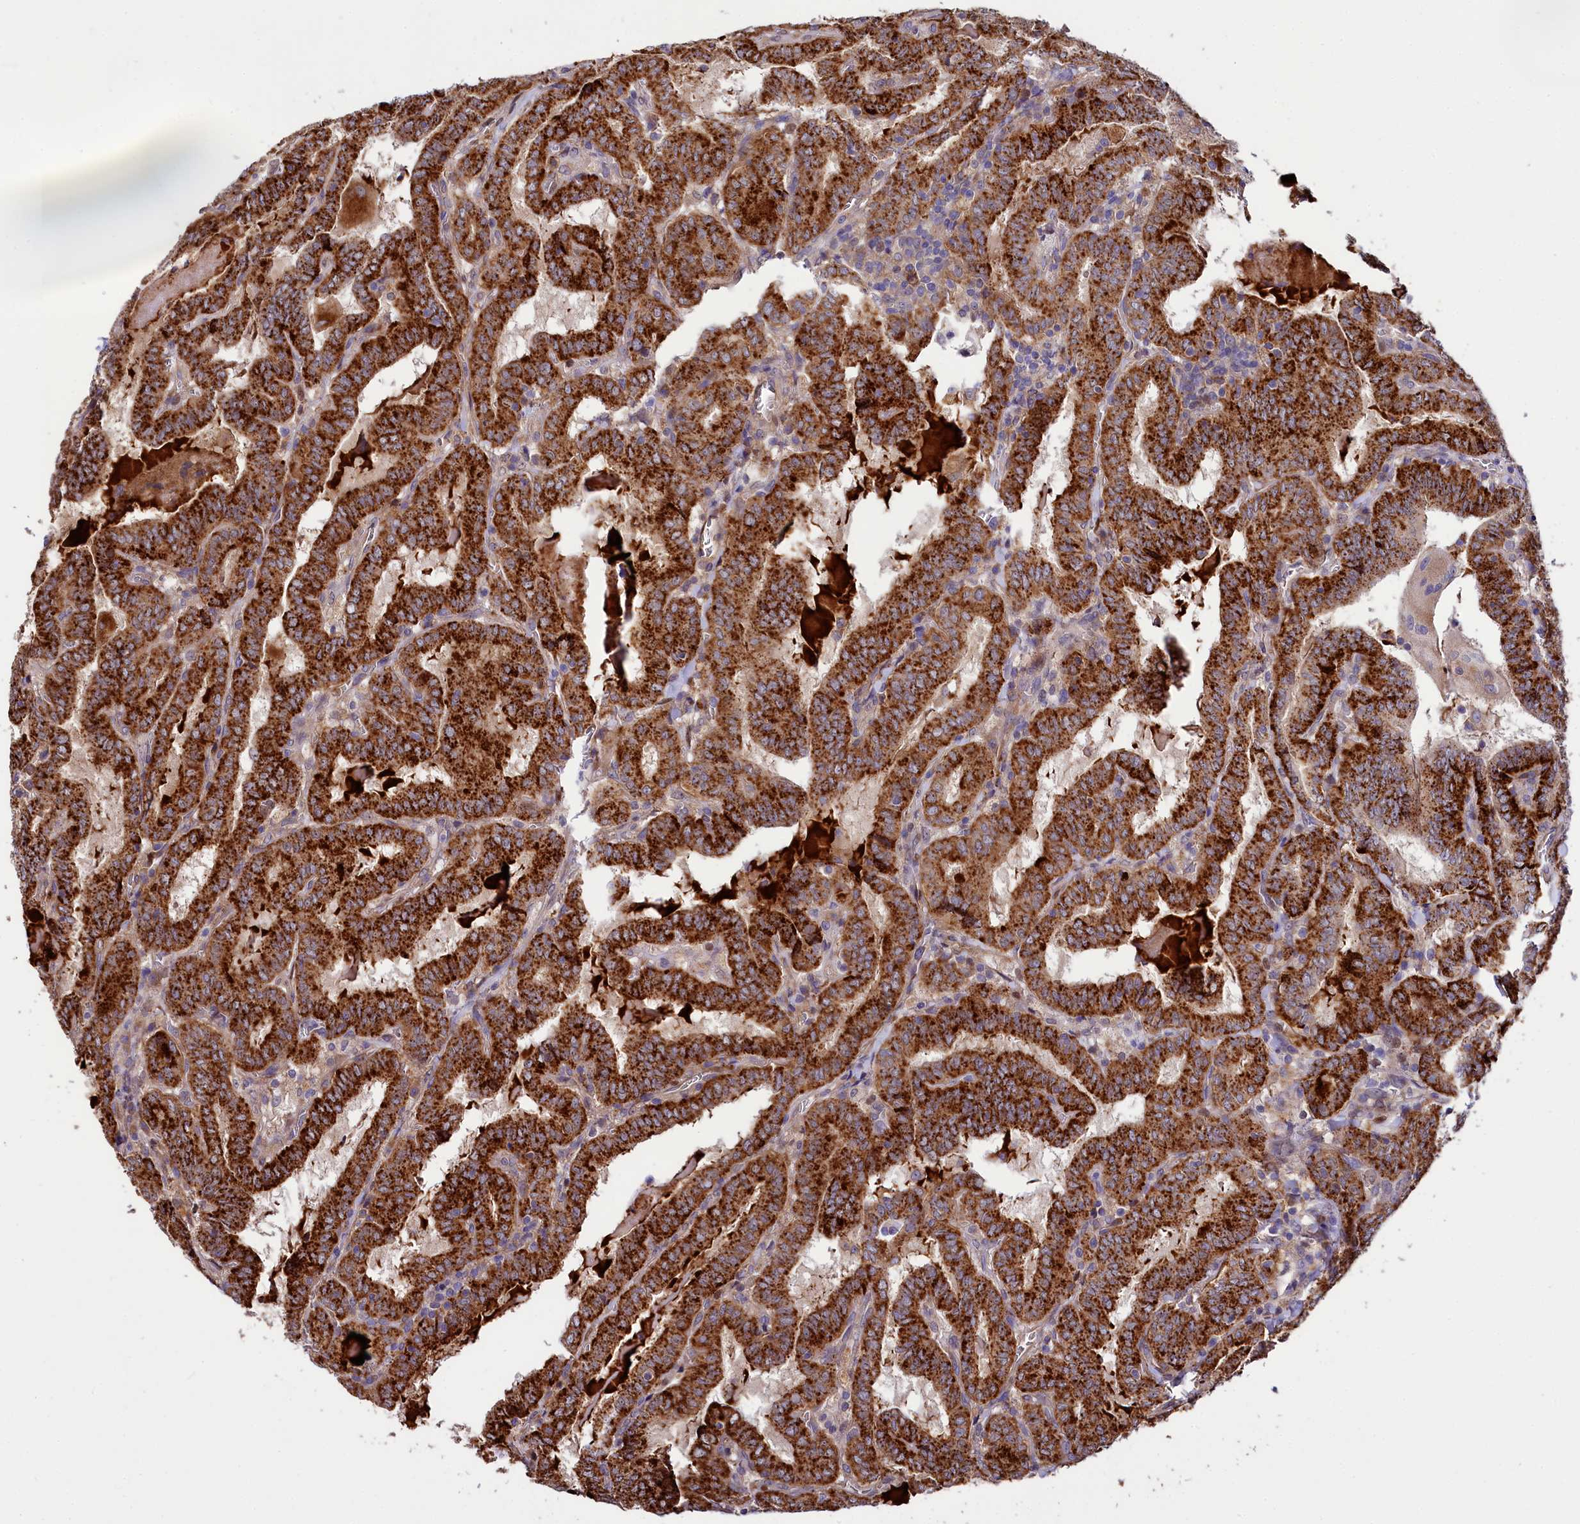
{"staining": {"intensity": "strong", "quantity": ">75%", "location": "cytoplasmic/membranous"}, "tissue": "thyroid cancer", "cell_type": "Tumor cells", "image_type": "cancer", "snomed": [{"axis": "morphology", "description": "Papillary adenocarcinoma, NOS"}, {"axis": "topography", "description": "Thyroid gland"}], "caption": "Thyroid papillary adenocarcinoma stained with a protein marker displays strong staining in tumor cells.", "gene": "PDZRN3", "patient": {"sex": "female", "age": 72}}